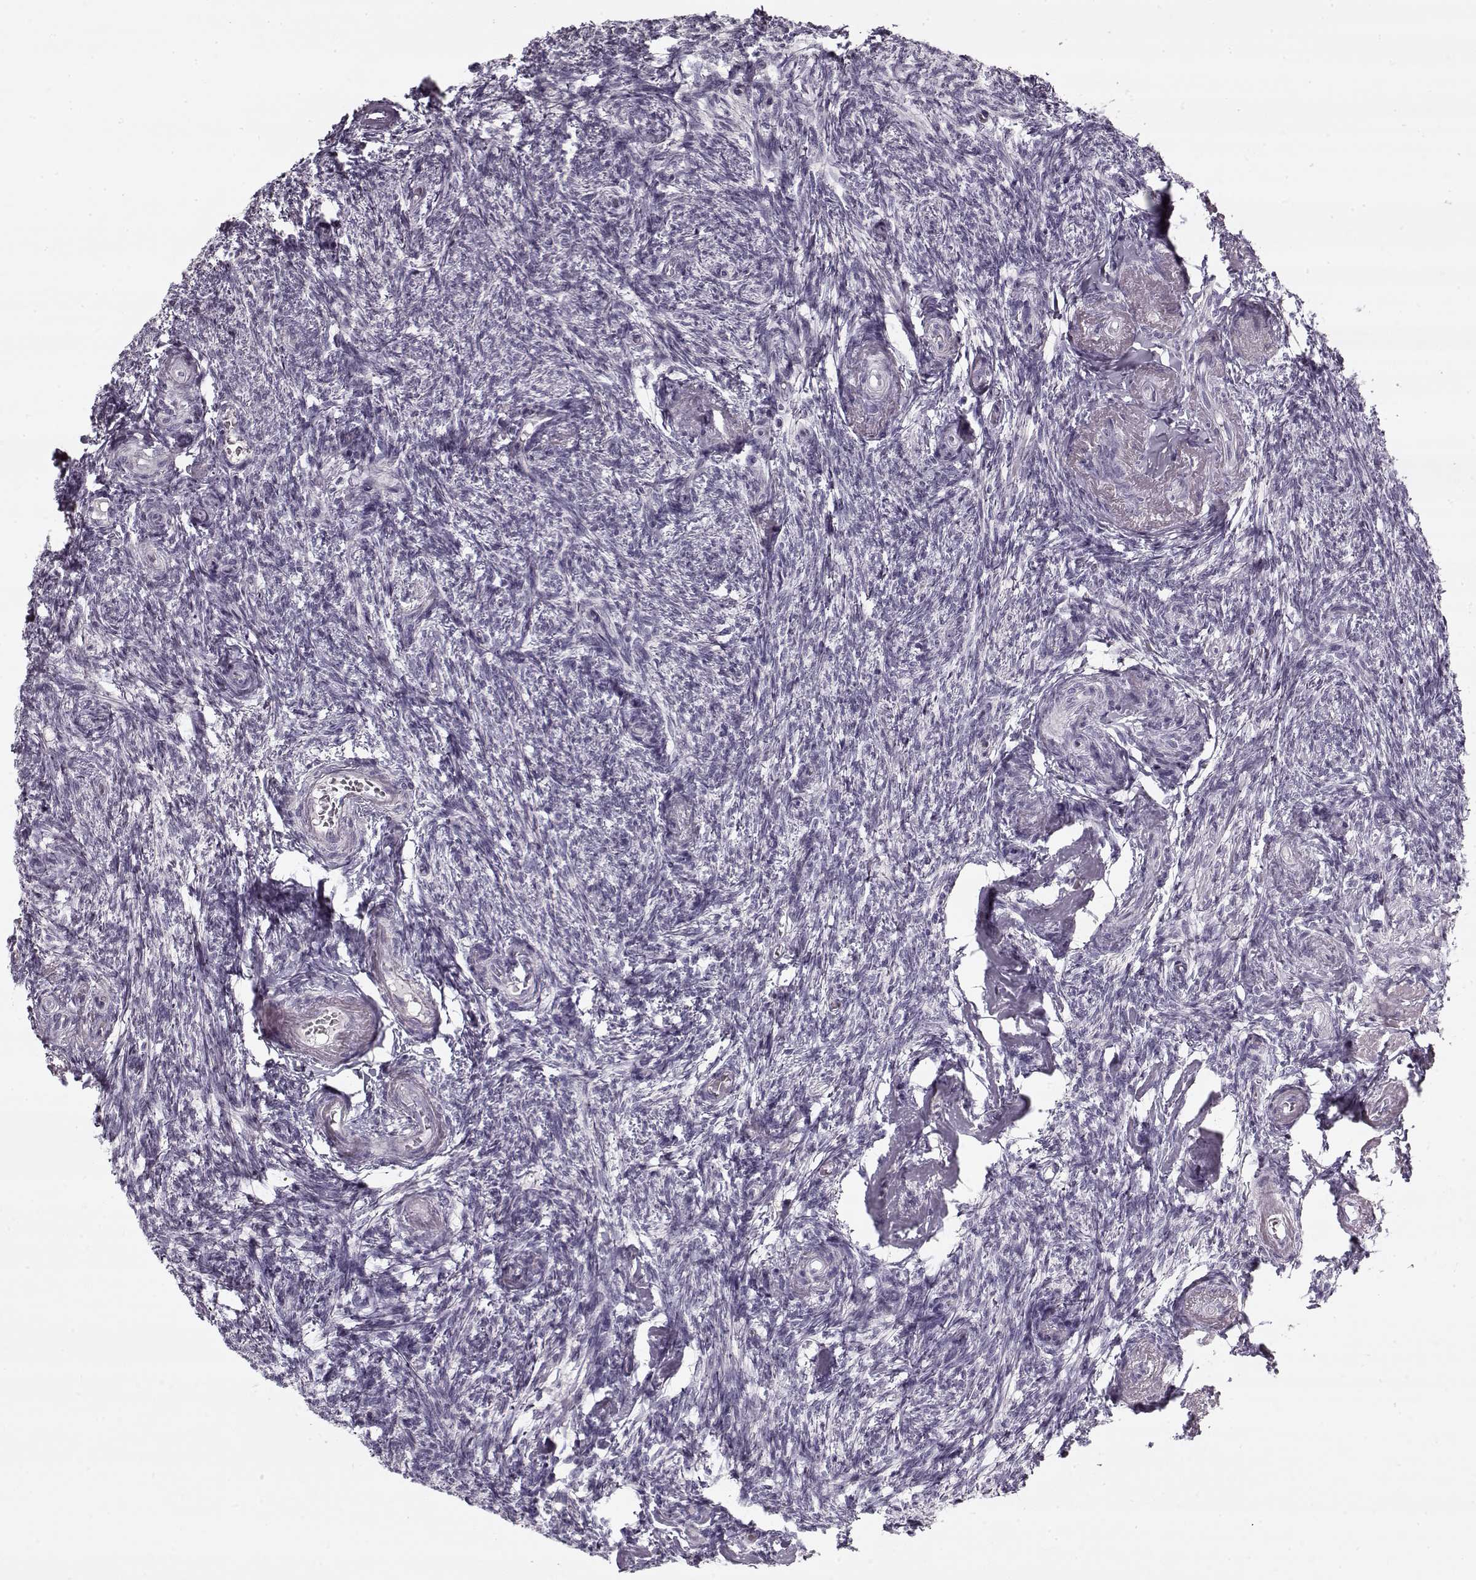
{"staining": {"intensity": "negative", "quantity": "none", "location": "none"}, "tissue": "ovary", "cell_type": "Ovarian stroma cells", "image_type": "normal", "snomed": [{"axis": "morphology", "description": "Normal tissue, NOS"}, {"axis": "topography", "description": "Ovary"}], "caption": "Immunohistochemistry (IHC) photomicrograph of normal ovary: ovary stained with DAB (3,3'-diaminobenzidine) shows no significant protein positivity in ovarian stroma cells. (DAB immunohistochemistry (IHC) with hematoxylin counter stain).", "gene": "PNMT", "patient": {"sex": "female", "age": 72}}